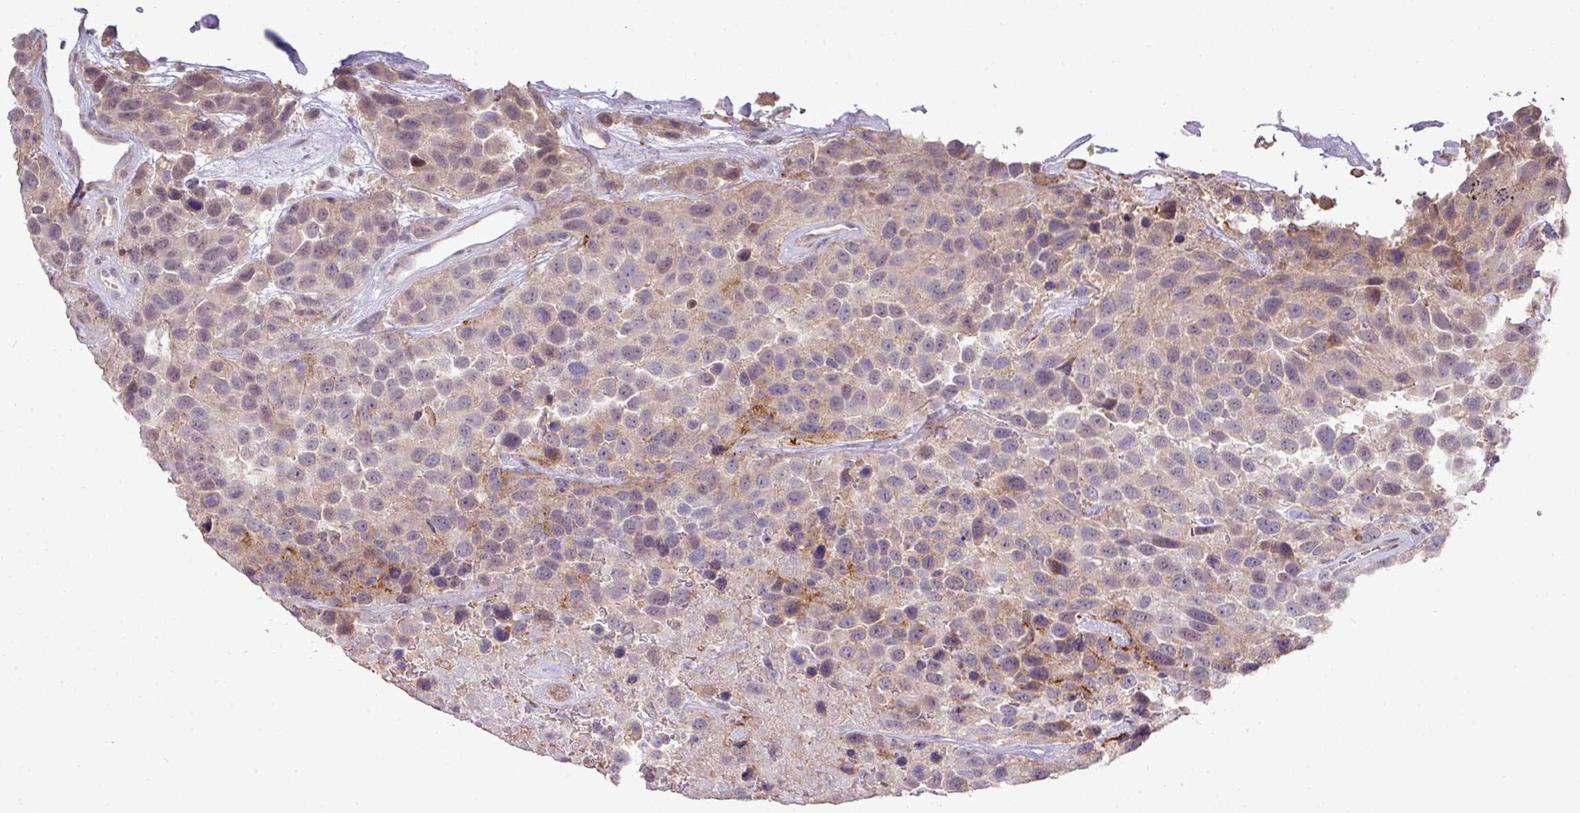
{"staining": {"intensity": "weak", "quantity": "25%-75%", "location": "cytoplasmic/membranous"}, "tissue": "urothelial cancer", "cell_type": "Tumor cells", "image_type": "cancer", "snomed": [{"axis": "morphology", "description": "Urothelial carcinoma, High grade"}, {"axis": "topography", "description": "Urinary bladder"}], "caption": "Protein staining demonstrates weak cytoplasmic/membranous positivity in approximately 25%-75% of tumor cells in urothelial carcinoma (high-grade). (brown staining indicates protein expression, while blue staining denotes nuclei).", "gene": "TPRA1", "patient": {"sex": "female", "age": 70}}